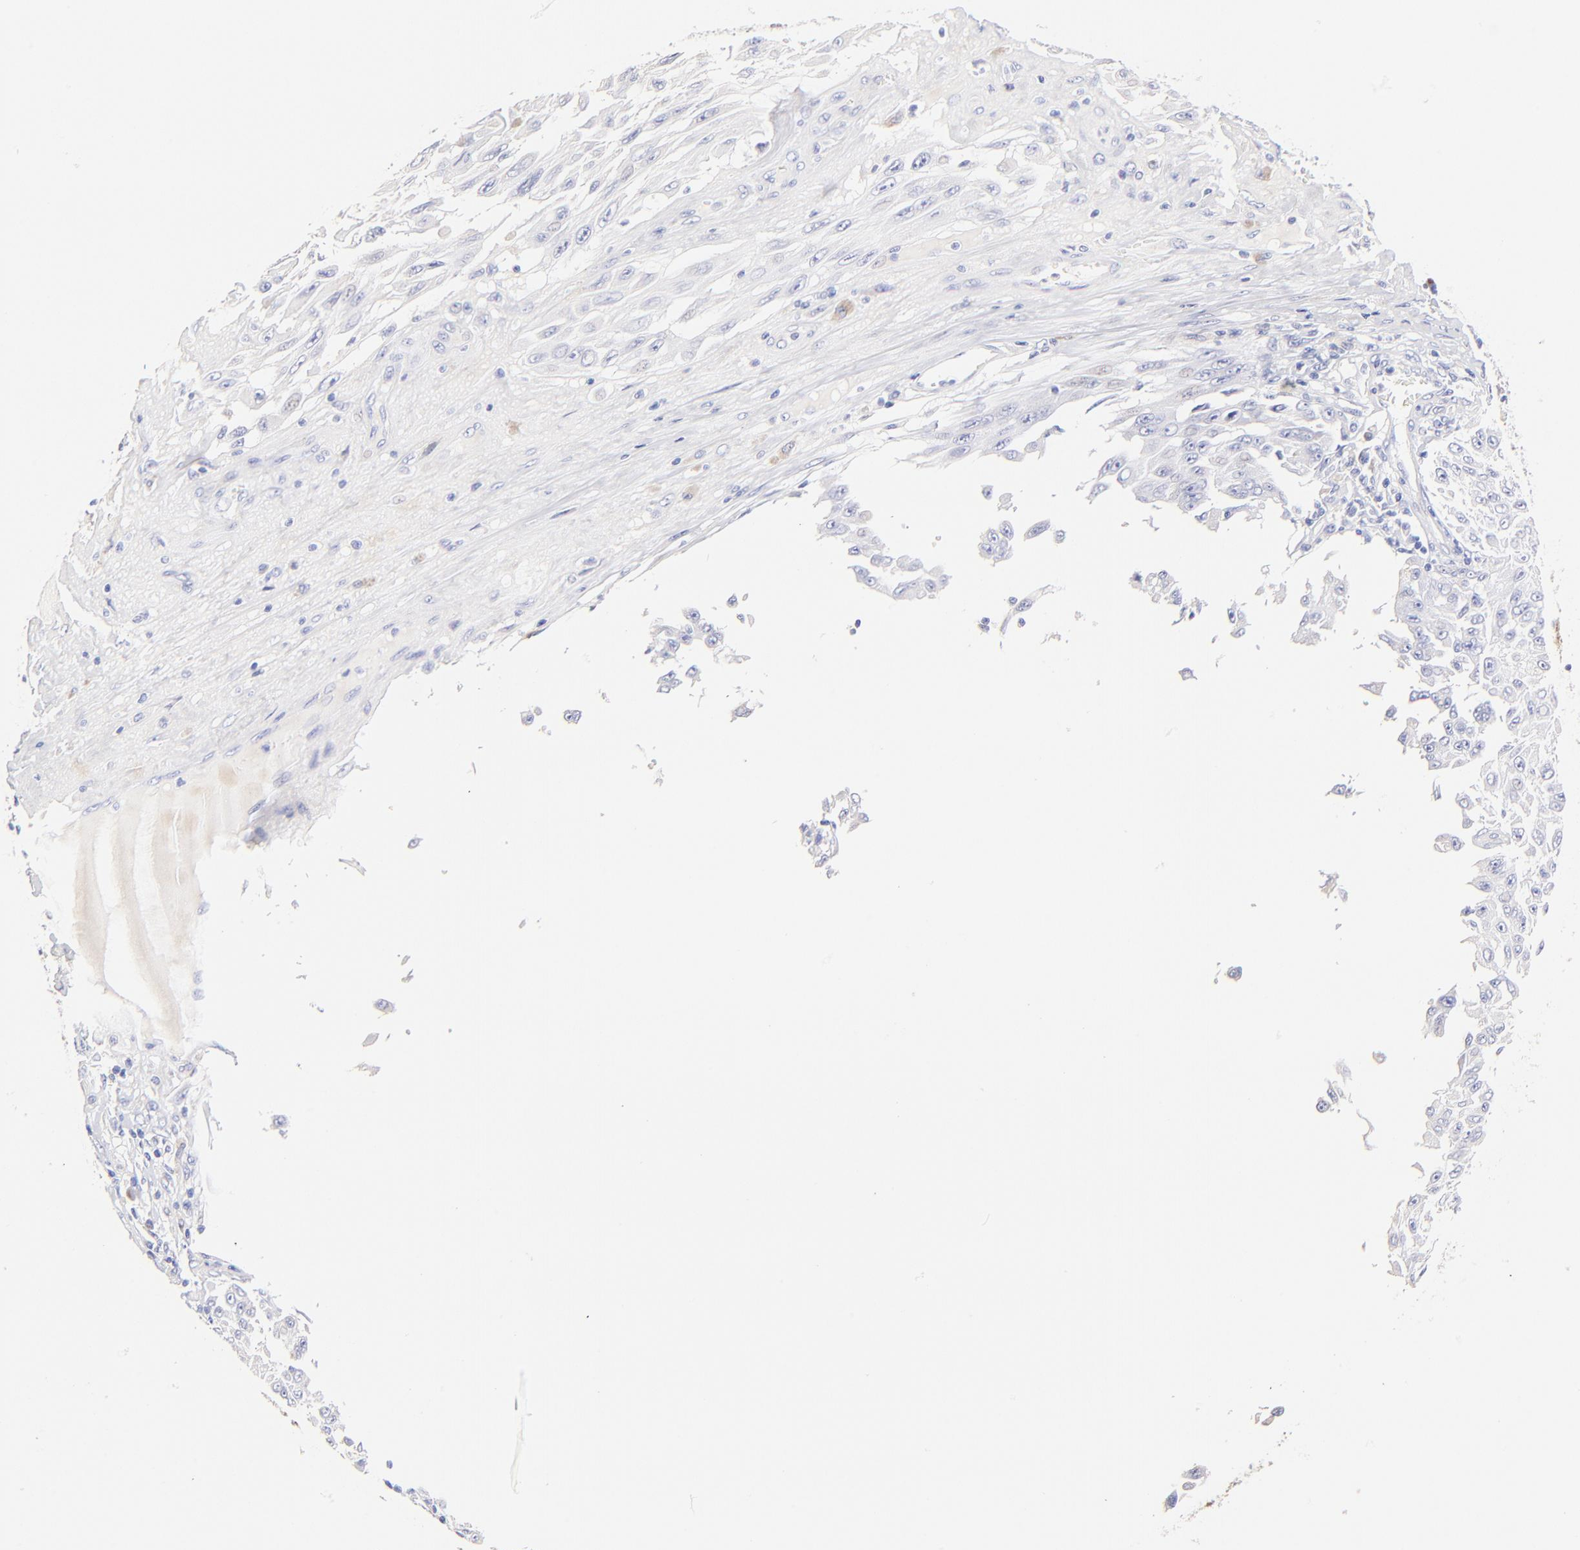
{"staining": {"intensity": "negative", "quantity": "none", "location": "none"}, "tissue": "melanoma", "cell_type": "Tumor cells", "image_type": "cancer", "snomed": [{"axis": "morphology", "description": "Malignant melanoma, NOS"}, {"axis": "topography", "description": "Skin"}], "caption": "Protein analysis of melanoma exhibits no significant staining in tumor cells. (Immunohistochemistry, brightfield microscopy, high magnification).", "gene": "ASB9", "patient": {"sex": "male", "age": 30}}